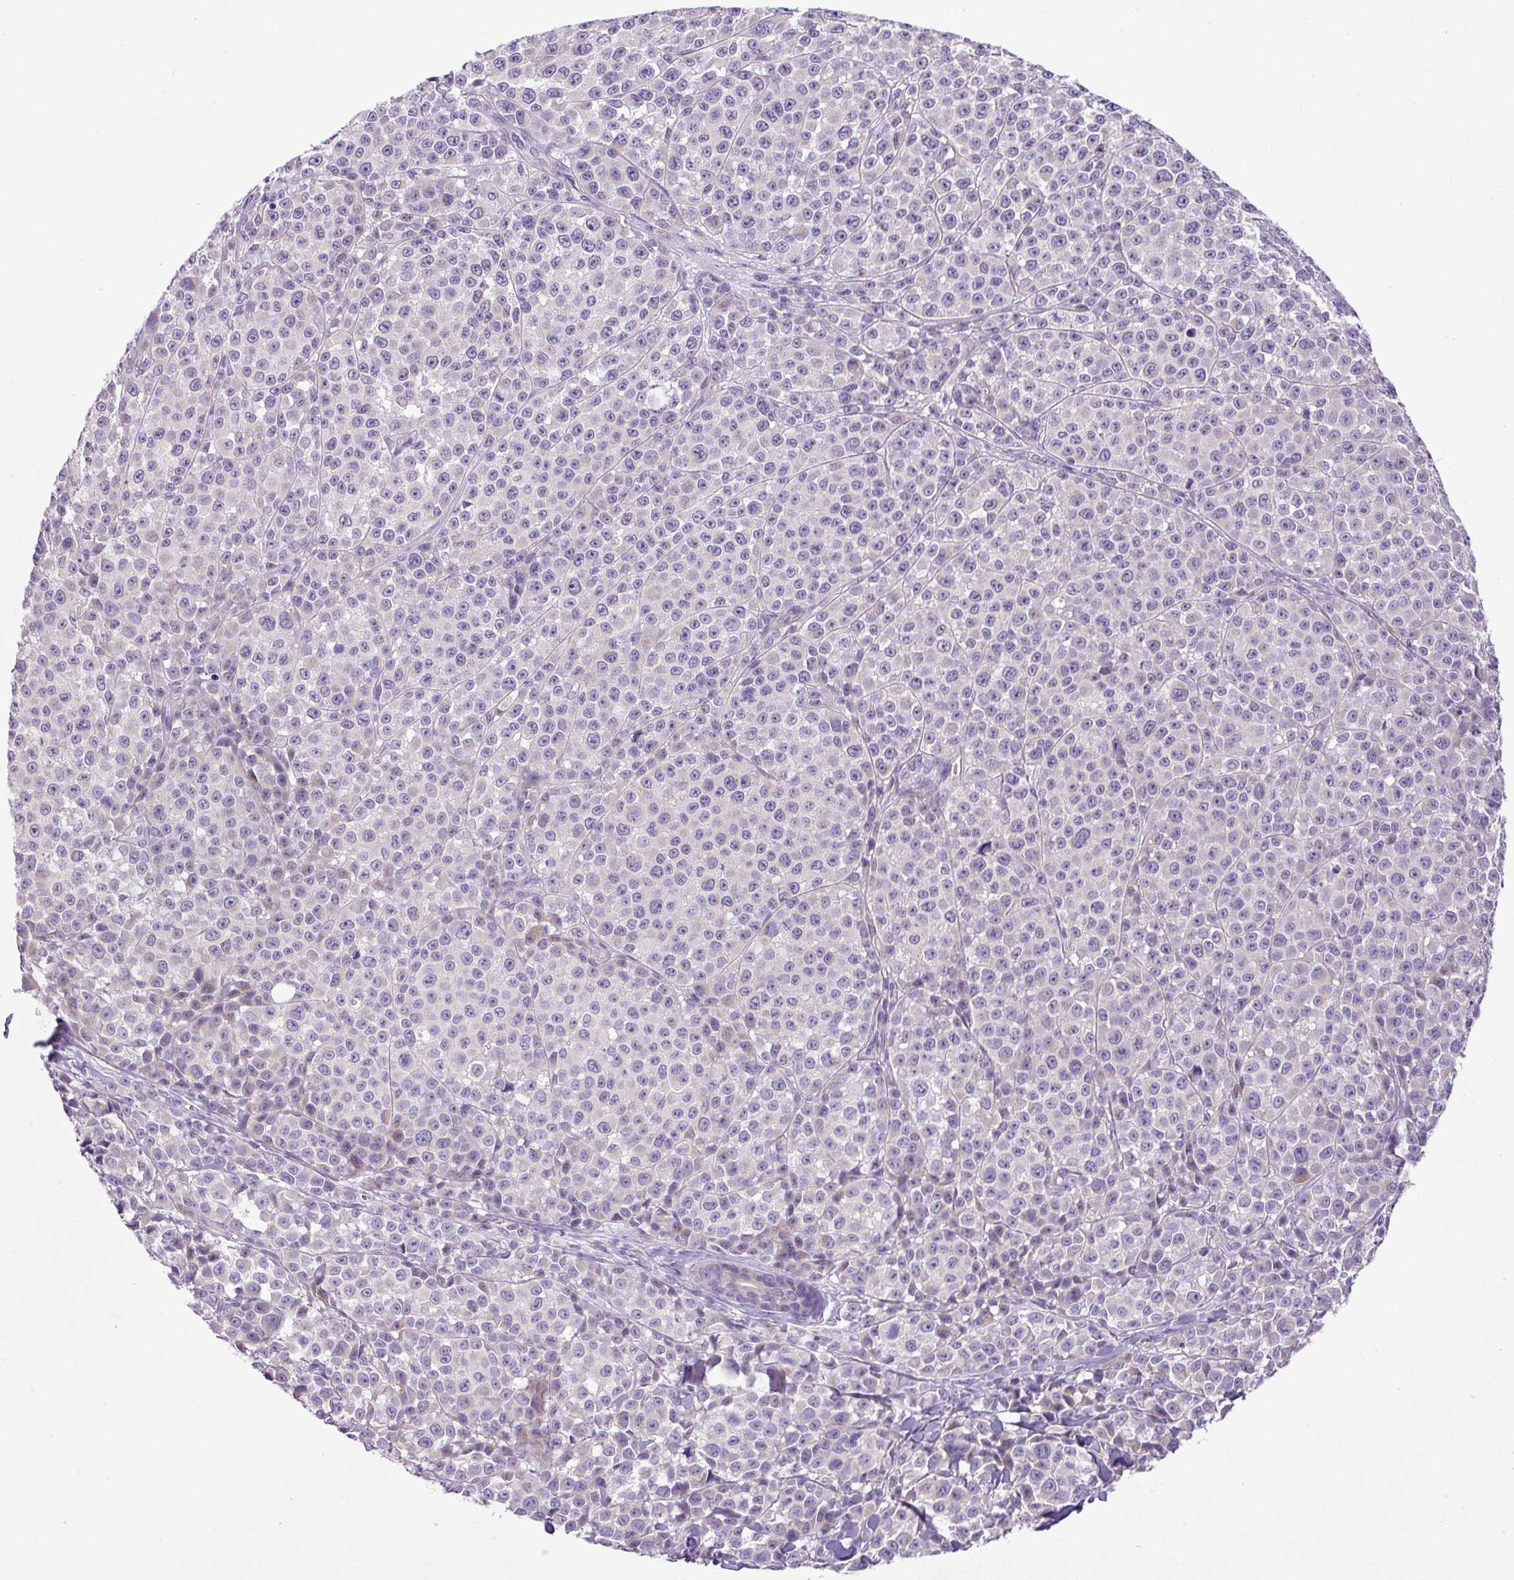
{"staining": {"intensity": "negative", "quantity": "none", "location": "none"}, "tissue": "melanoma", "cell_type": "Tumor cells", "image_type": "cancer", "snomed": [{"axis": "morphology", "description": "Malignant melanoma, NOS"}, {"axis": "topography", "description": "Skin"}], "caption": "An image of human melanoma is negative for staining in tumor cells.", "gene": "MOCS3", "patient": {"sex": "female", "age": 35}}